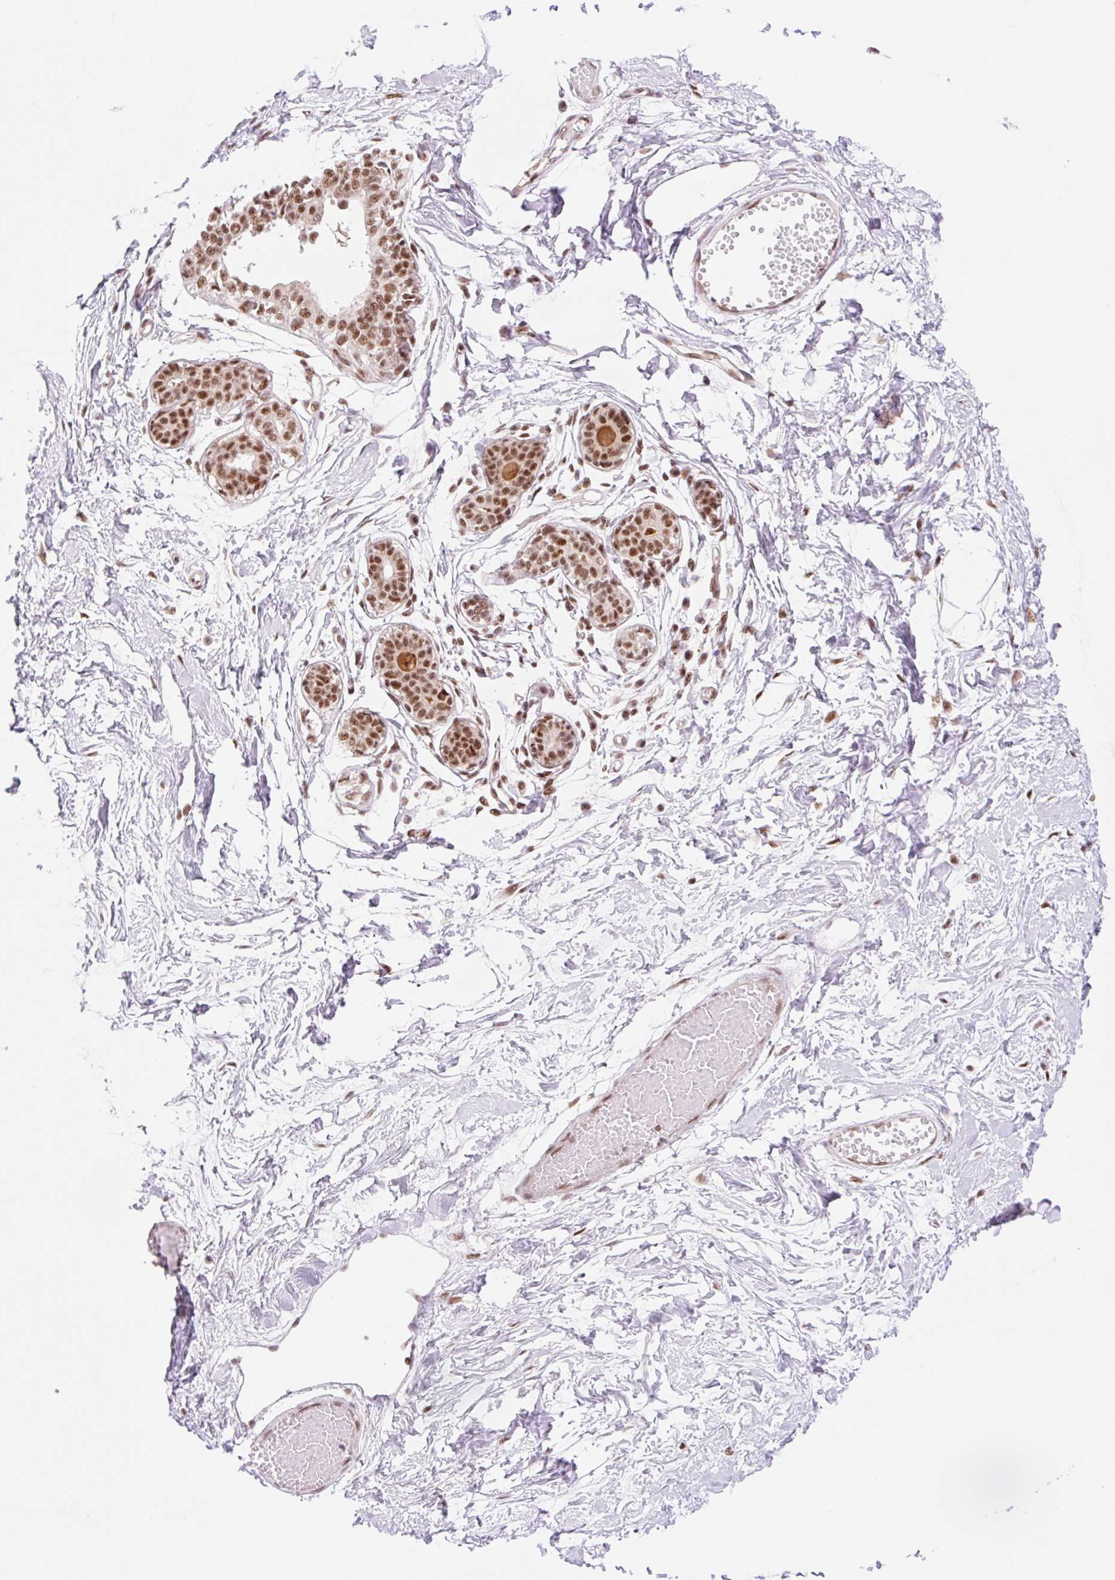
{"staining": {"intensity": "negative", "quantity": "none", "location": "none"}, "tissue": "breast", "cell_type": "Adipocytes", "image_type": "normal", "snomed": [{"axis": "morphology", "description": "Normal tissue, NOS"}, {"axis": "topography", "description": "Breast"}], "caption": "Breast stained for a protein using immunohistochemistry exhibits no positivity adipocytes.", "gene": "PRDM11", "patient": {"sex": "female", "age": 45}}